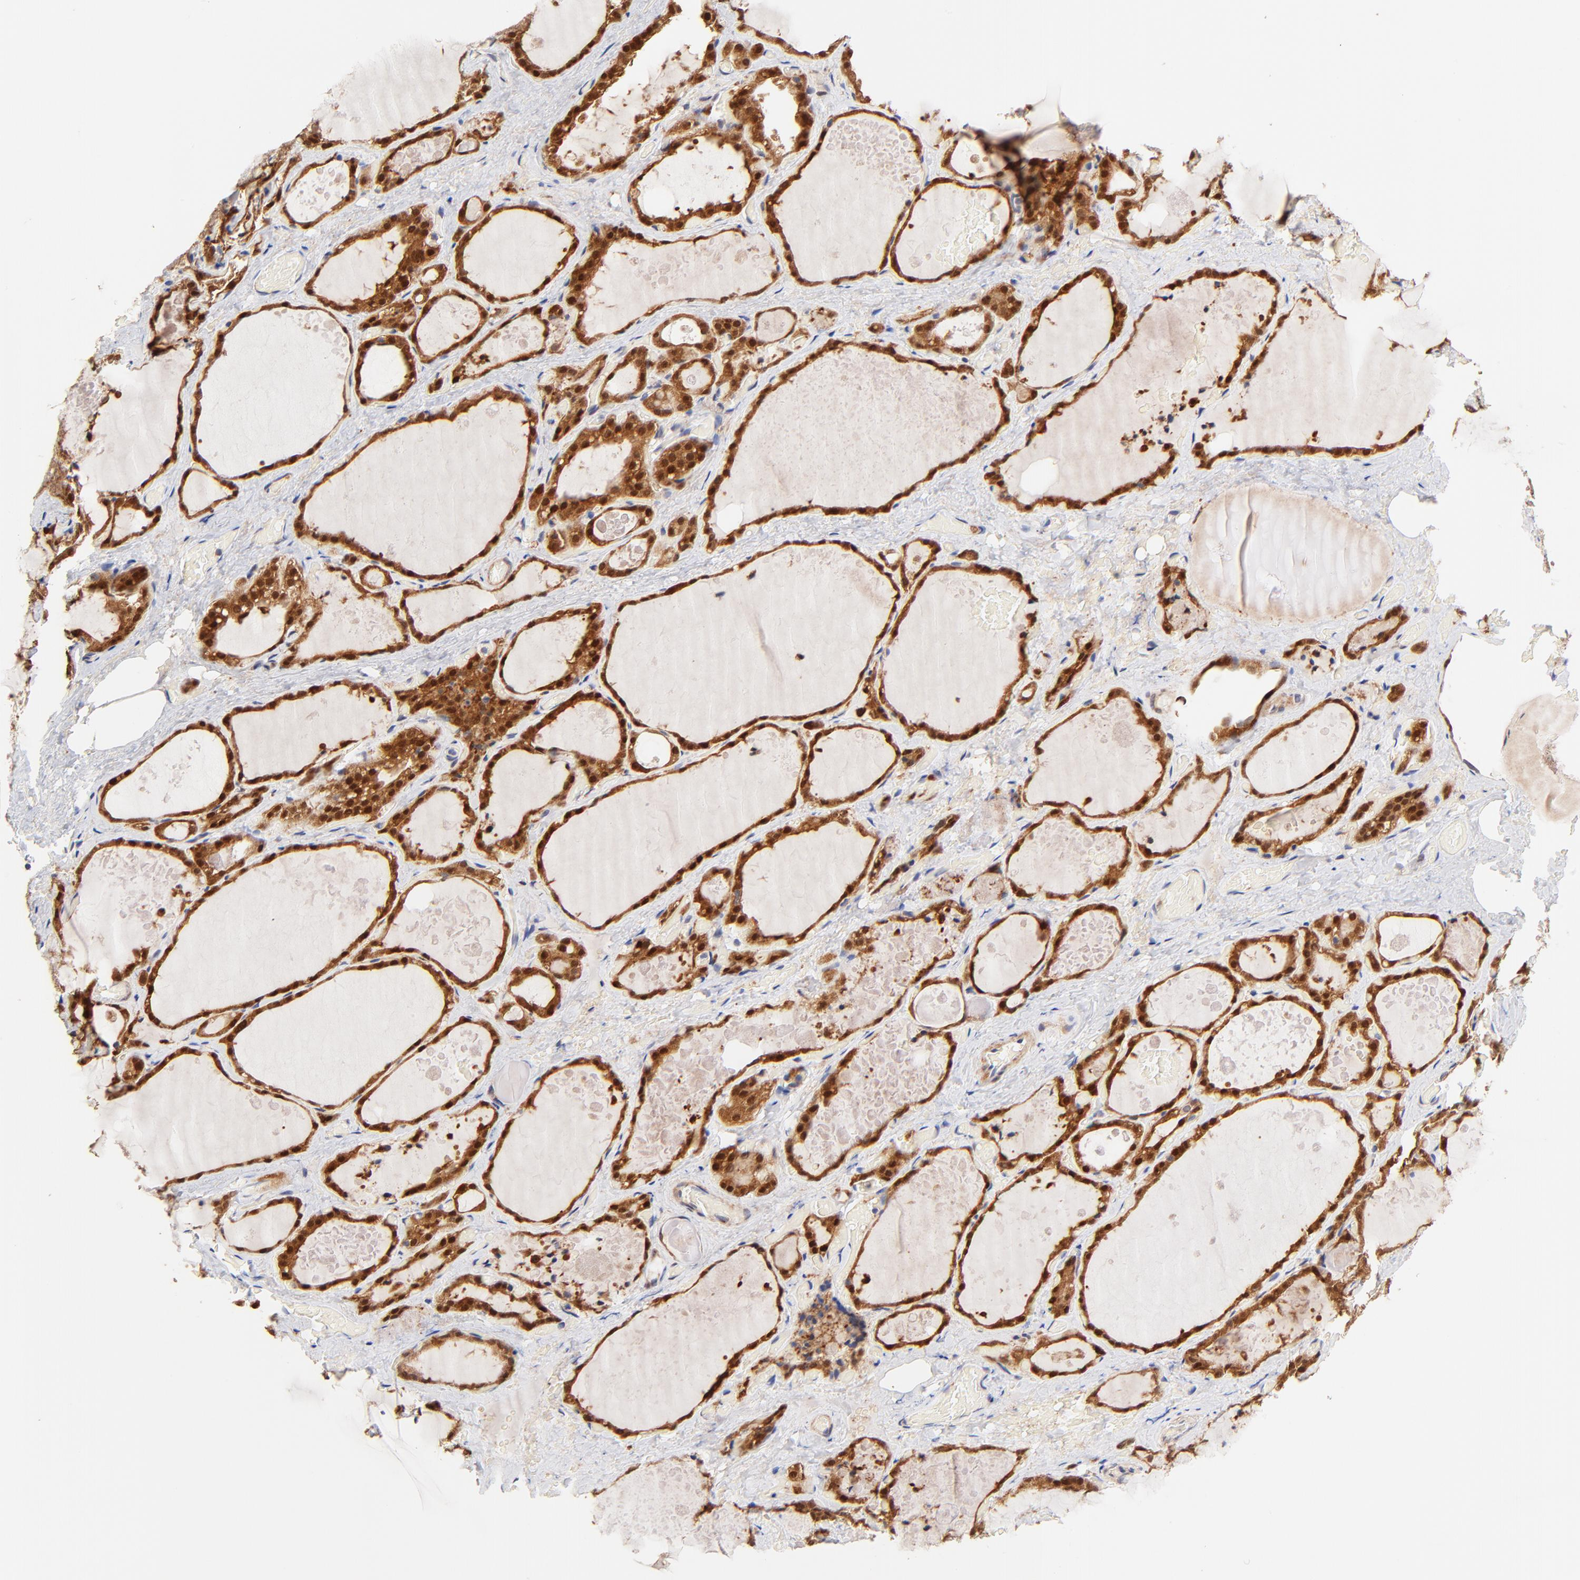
{"staining": {"intensity": "strong", "quantity": ">75%", "location": "cytoplasmic/membranous,nuclear"}, "tissue": "thyroid gland", "cell_type": "Glandular cells", "image_type": "normal", "snomed": [{"axis": "morphology", "description": "Normal tissue, NOS"}, {"axis": "topography", "description": "Thyroid gland"}], "caption": "Immunohistochemical staining of benign human thyroid gland shows strong cytoplasmic/membranous,nuclear protein positivity in about >75% of glandular cells.", "gene": "TXNL1", "patient": {"sex": "male", "age": 61}}